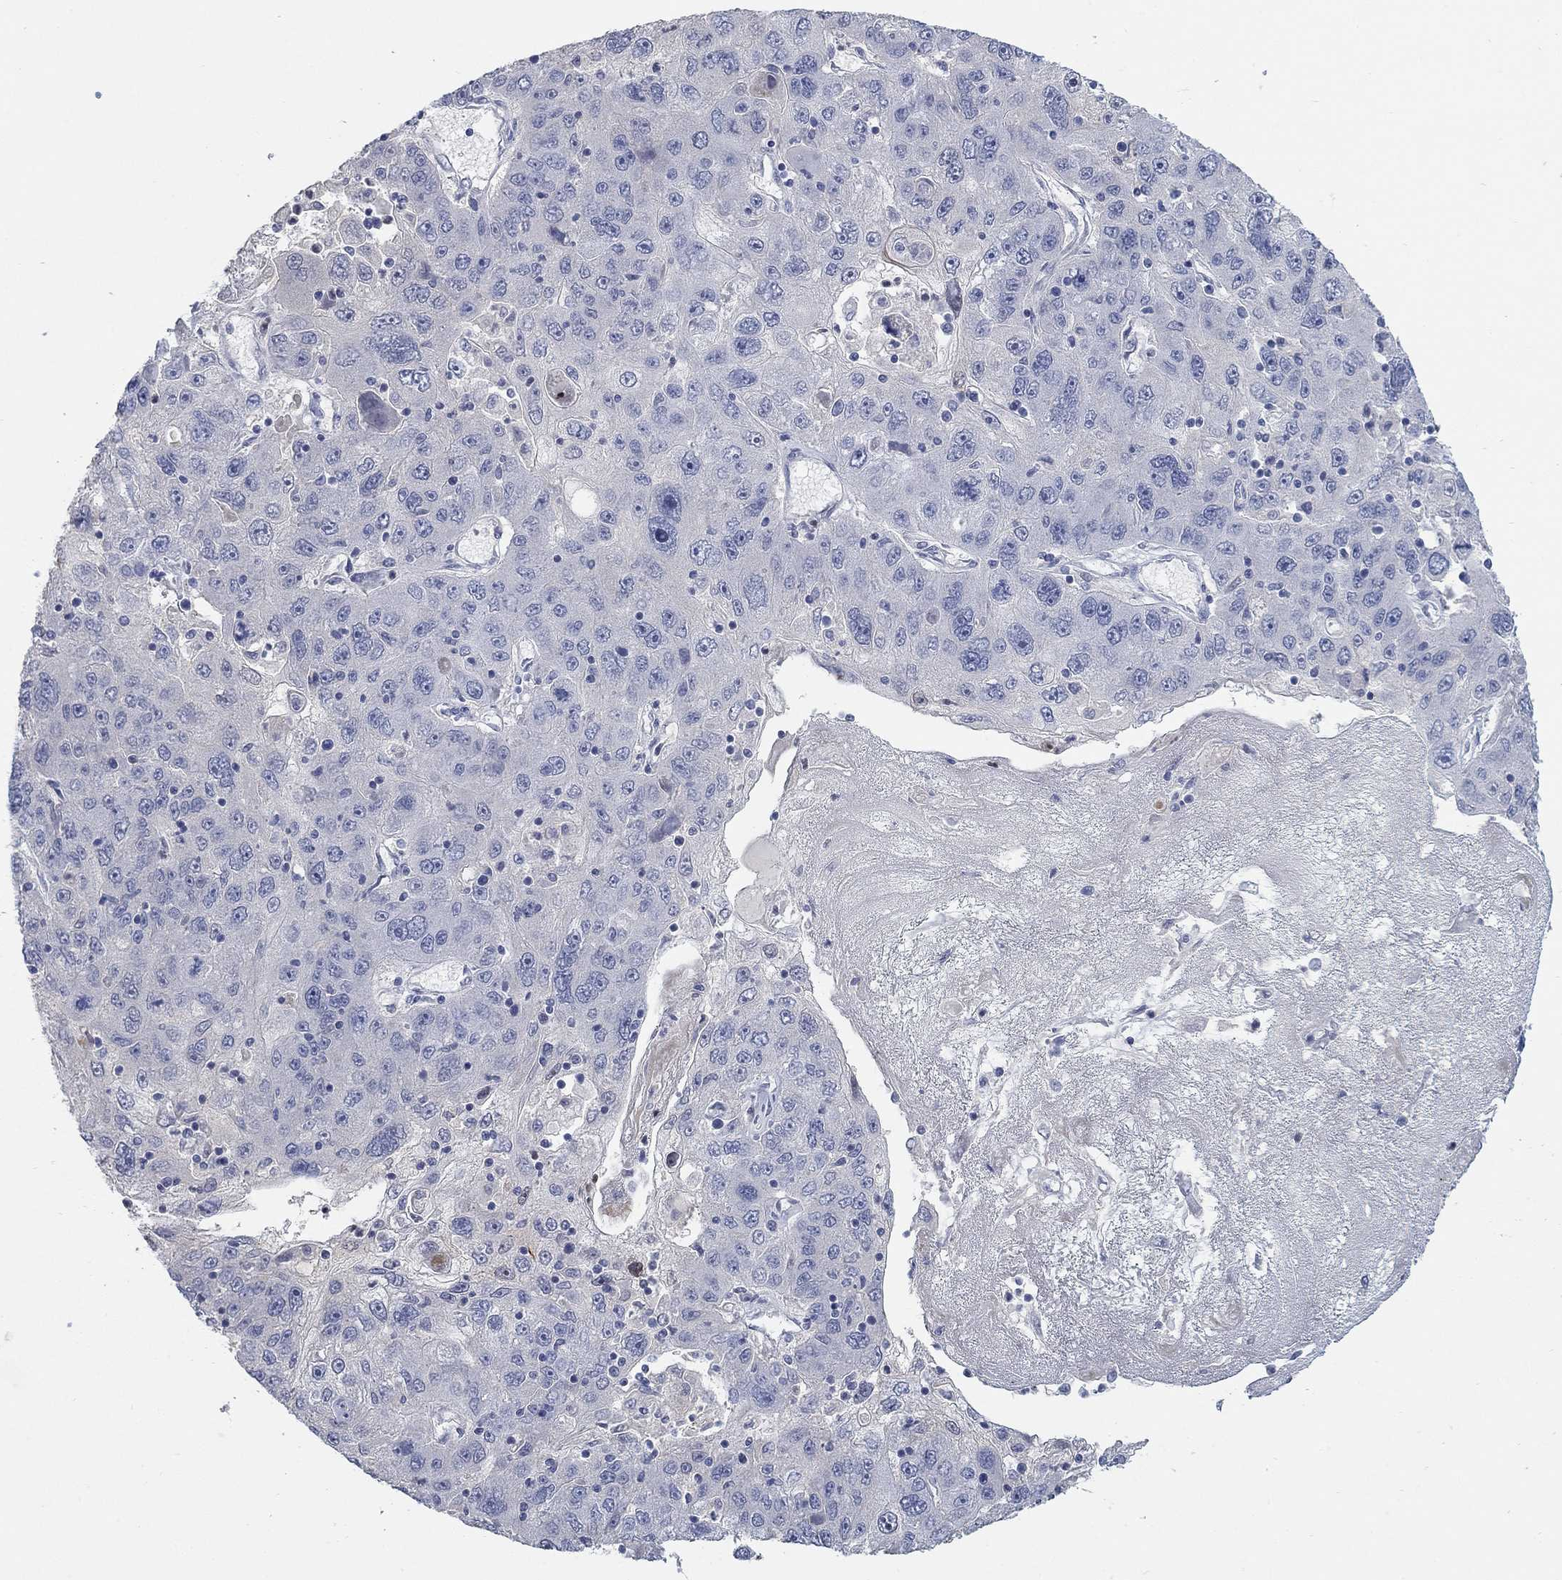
{"staining": {"intensity": "negative", "quantity": "none", "location": "none"}, "tissue": "stomach cancer", "cell_type": "Tumor cells", "image_type": "cancer", "snomed": [{"axis": "morphology", "description": "Adenocarcinoma, NOS"}, {"axis": "topography", "description": "Stomach"}], "caption": "Protein analysis of stomach cancer exhibits no significant positivity in tumor cells. Nuclei are stained in blue.", "gene": "TMEM249", "patient": {"sex": "male", "age": 56}}